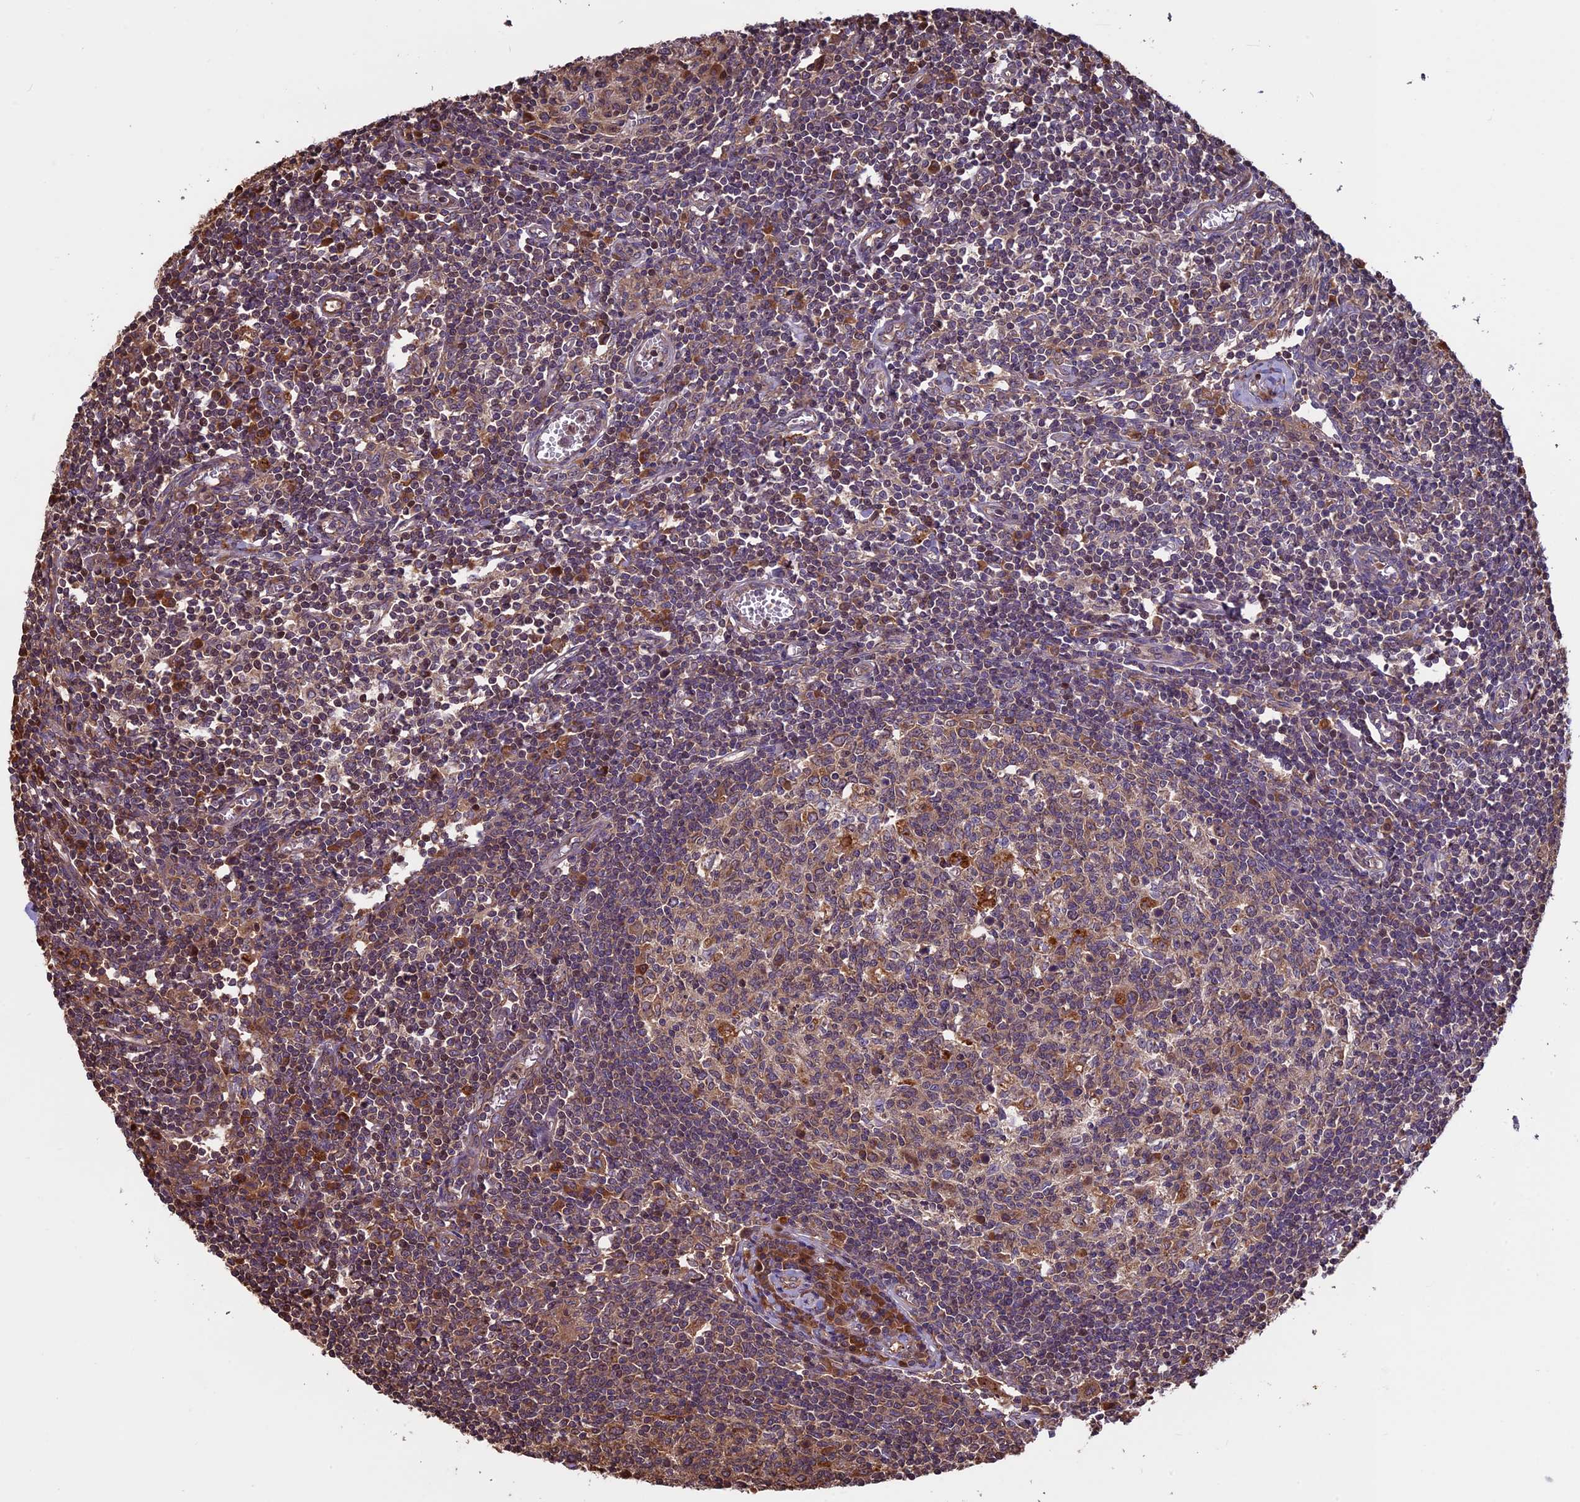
{"staining": {"intensity": "moderate", "quantity": "<25%", "location": "cytoplasmic/membranous"}, "tissue": "lymph node", "cell_type": "Germinal center cells", "image_type": "normal", "snomed": [{"axis": "morphology", "description": "Normal tissue, NOS"}, {"axis": "topography", "description": "Lymph node"}], "caption": "Protein analysis of benign lymph node demonstrates moderate cytoplasmic/membranous expression in approximately <25% of germinal center cells. (brown staining indicates protein expression, while blue staining denotes nuclei).", "gene": "VWA3A", "patient": {"sex": "female", "age": 55}}